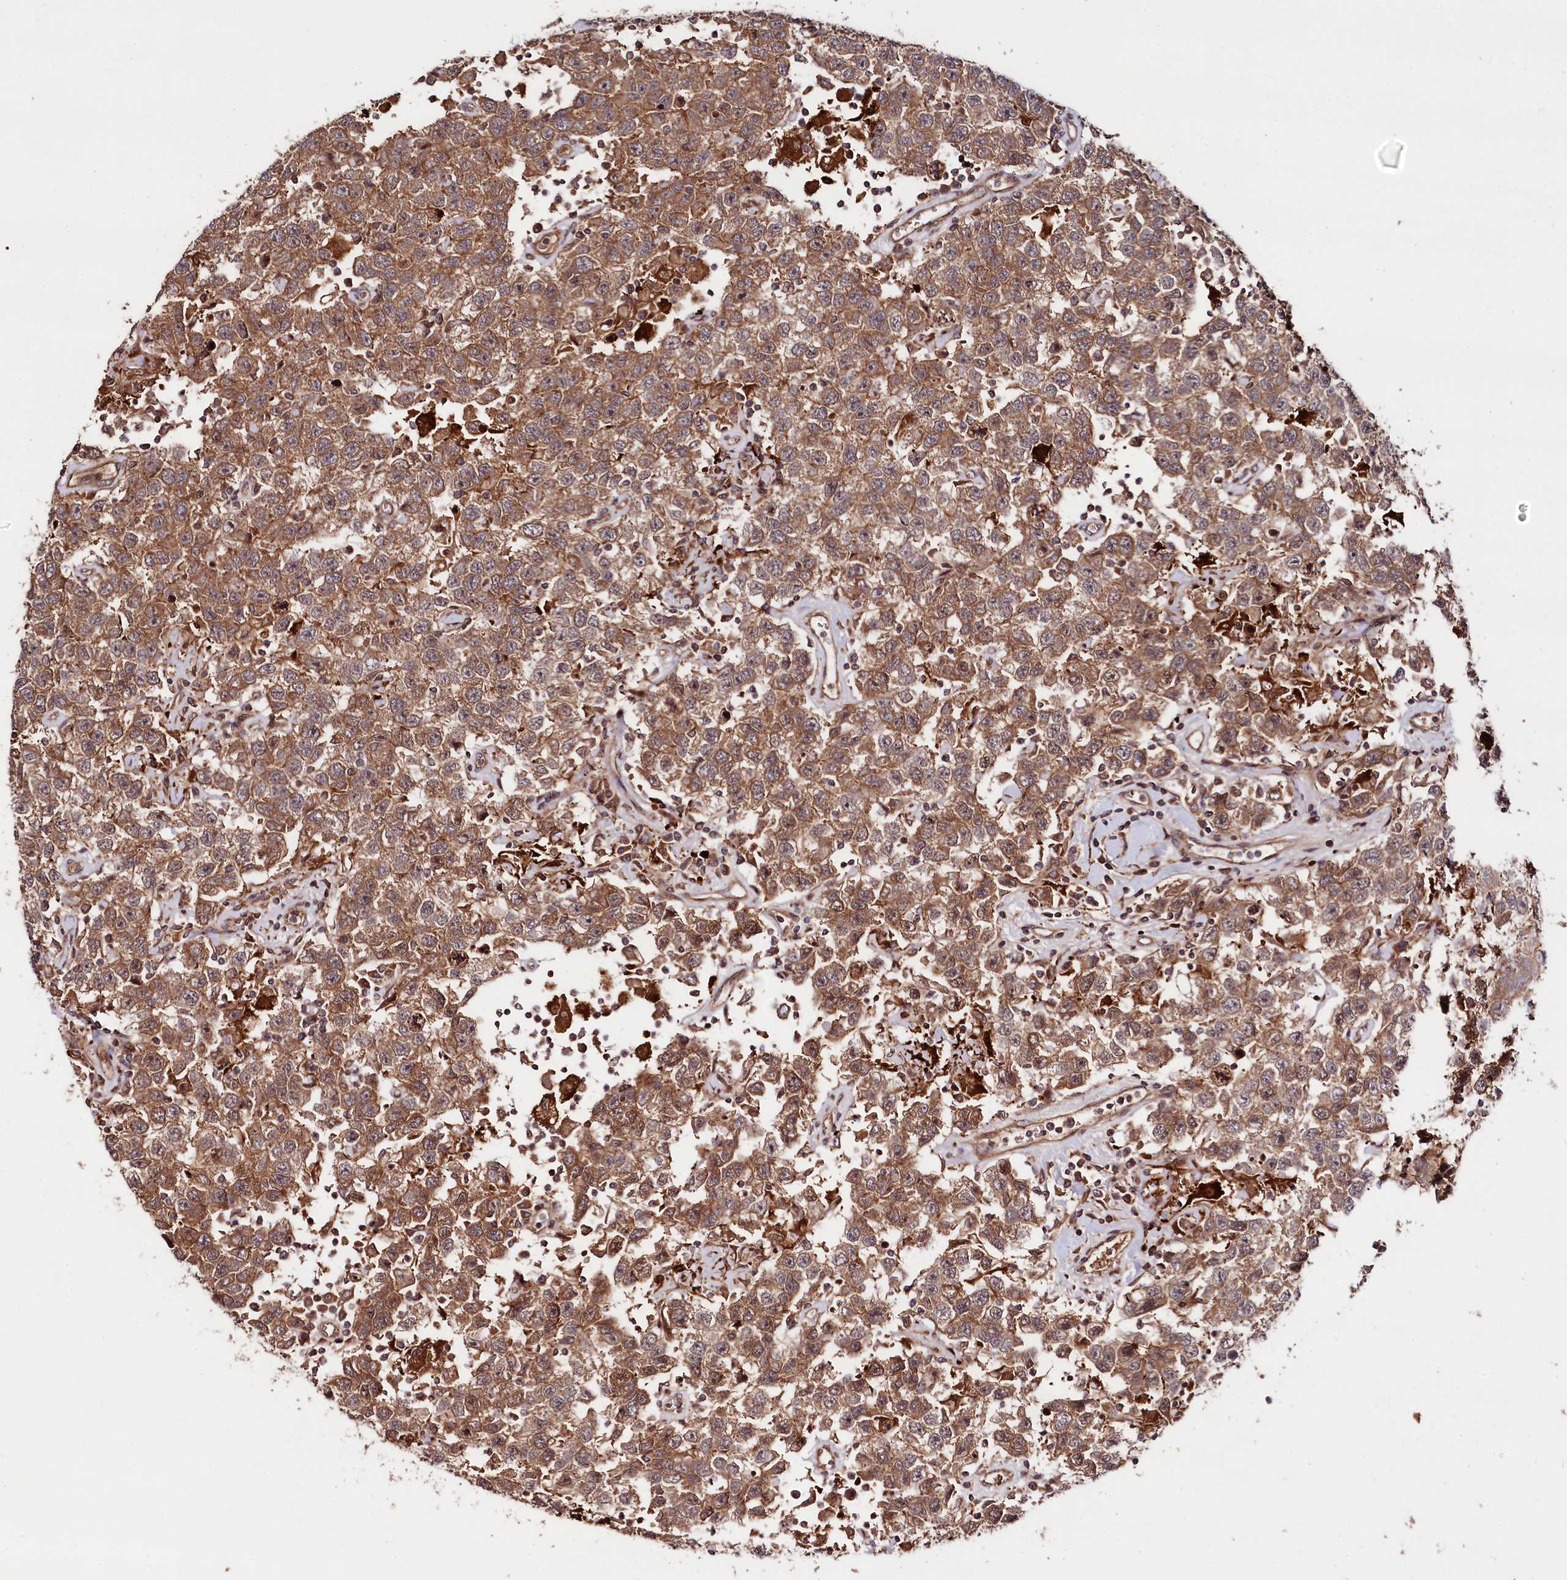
{"staining": {"intensity": "moderate", "quantity": ">75%", "location": "cytoplasmic/membranous"}, "tissue": "testis cancer", "cell_type": "Tumor cells", "image_type": "cancer", "snomed": [{"axis": "morphology", "description": "Seminoma, NOS"}, {"axis": "topography", "description": "Testis"}], "caption": "Human testis cancer stained with a brown dye shows moderate cytoplasmic/membranous positive expression in approximately >75% of tumor cells.", "gene": "NEDD1", "patient": {"sex": "male", "age": 41}}